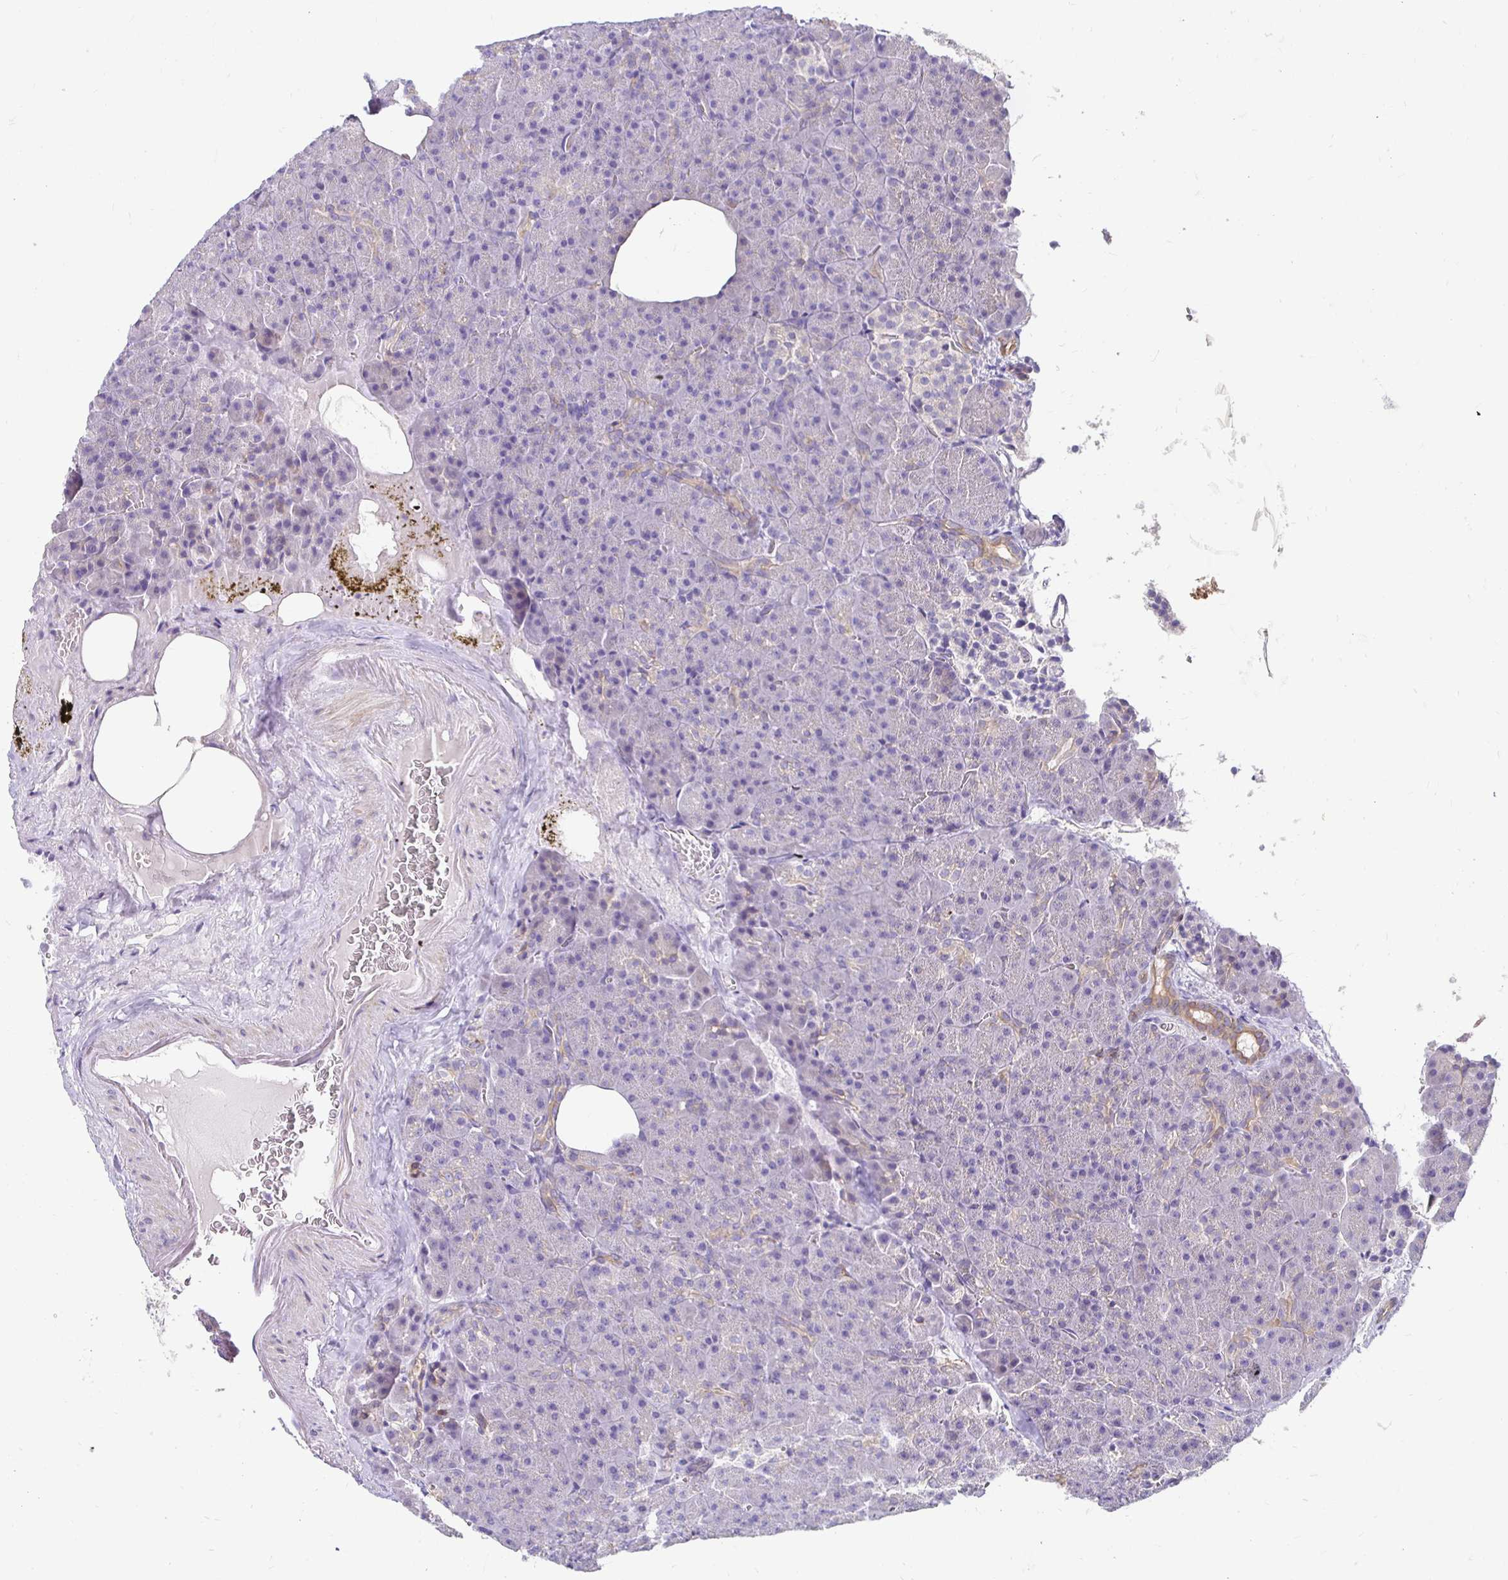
{"staining": {"intensity": "weak", "quantity": "<25%", "location": "cytoplasmic/membranous"}, "tissue": "pancreas", "cell_type": "Exocrine glandular cells", "image_type": "normal", "snomed": [{"axis": "morphology", "description": "Normal tissue, NOS"}, {"axis": "topography", "description": "Pancreas"}], "caption": "DAB immunohistochemical staining of normal human pancreas shows no significant positivity in exocrine glandular cells.", "gene": "AKAP6", "patient": {"sex": "female", "age": 74}}